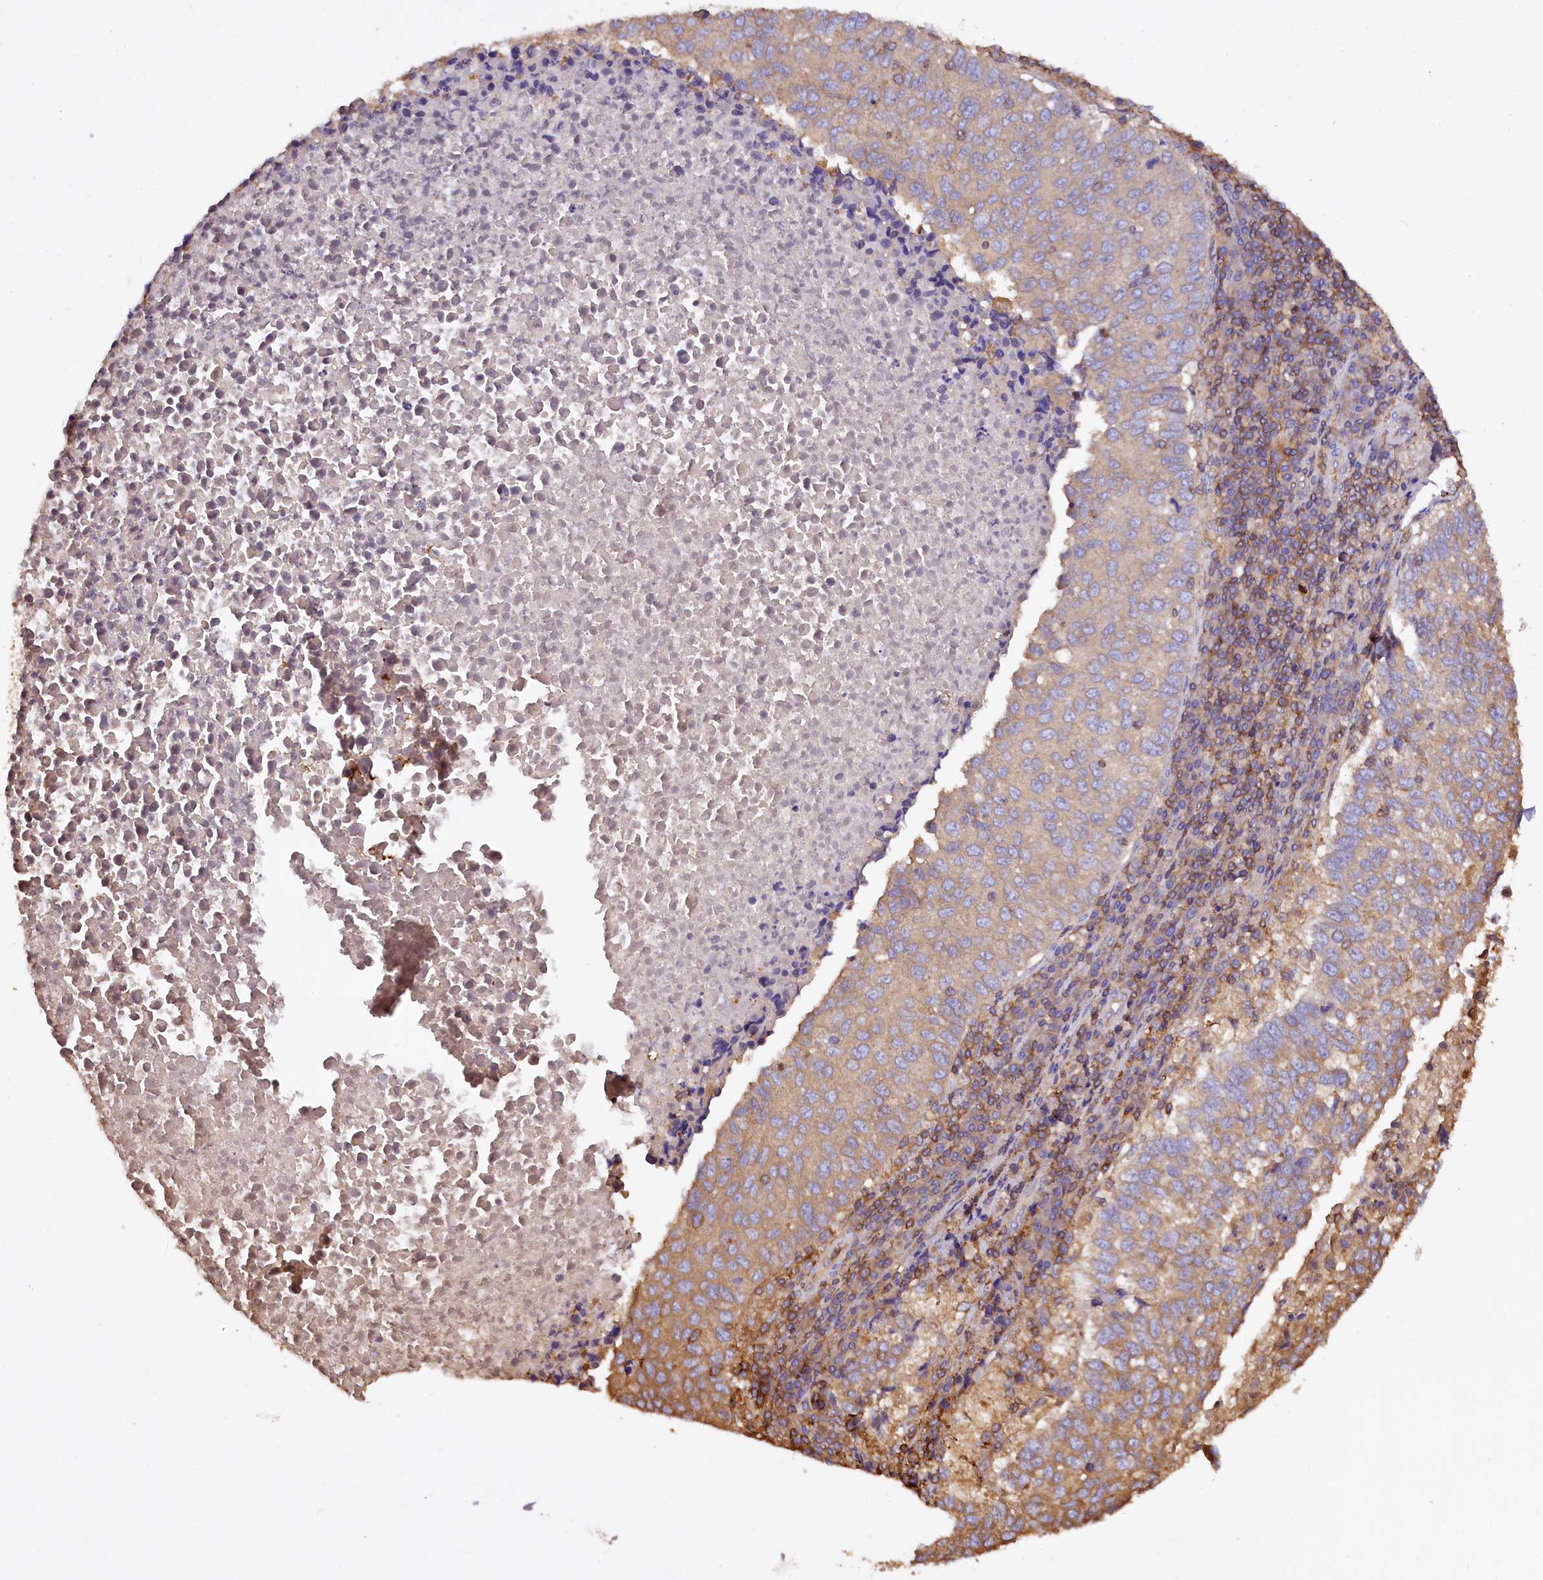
{"staining": {"intensity": "moderate", "quantity": "25%-75%", "location": "cytoplasmic/membranous"}, "tissue": "lung cancer", "cell_type": "Tumor cells", "image_type": "cancer", "snomed": [{"axis": "morphology", "description": "Squamous cell carcinoma, NOS"}, {"axis": "topography", "description": "Lung"}], "caption": "Immunohistochemistry (IHC) (DAB (3,3'-diaminobenzidine)) staining of squamous cell carcinoma (lung) shows moderate cytoplasmic/membranous protein expression in approximately 25%-75% of tumor cells.", "gene": "RARS2", "patient": {"sex": "male", "age": 73}}